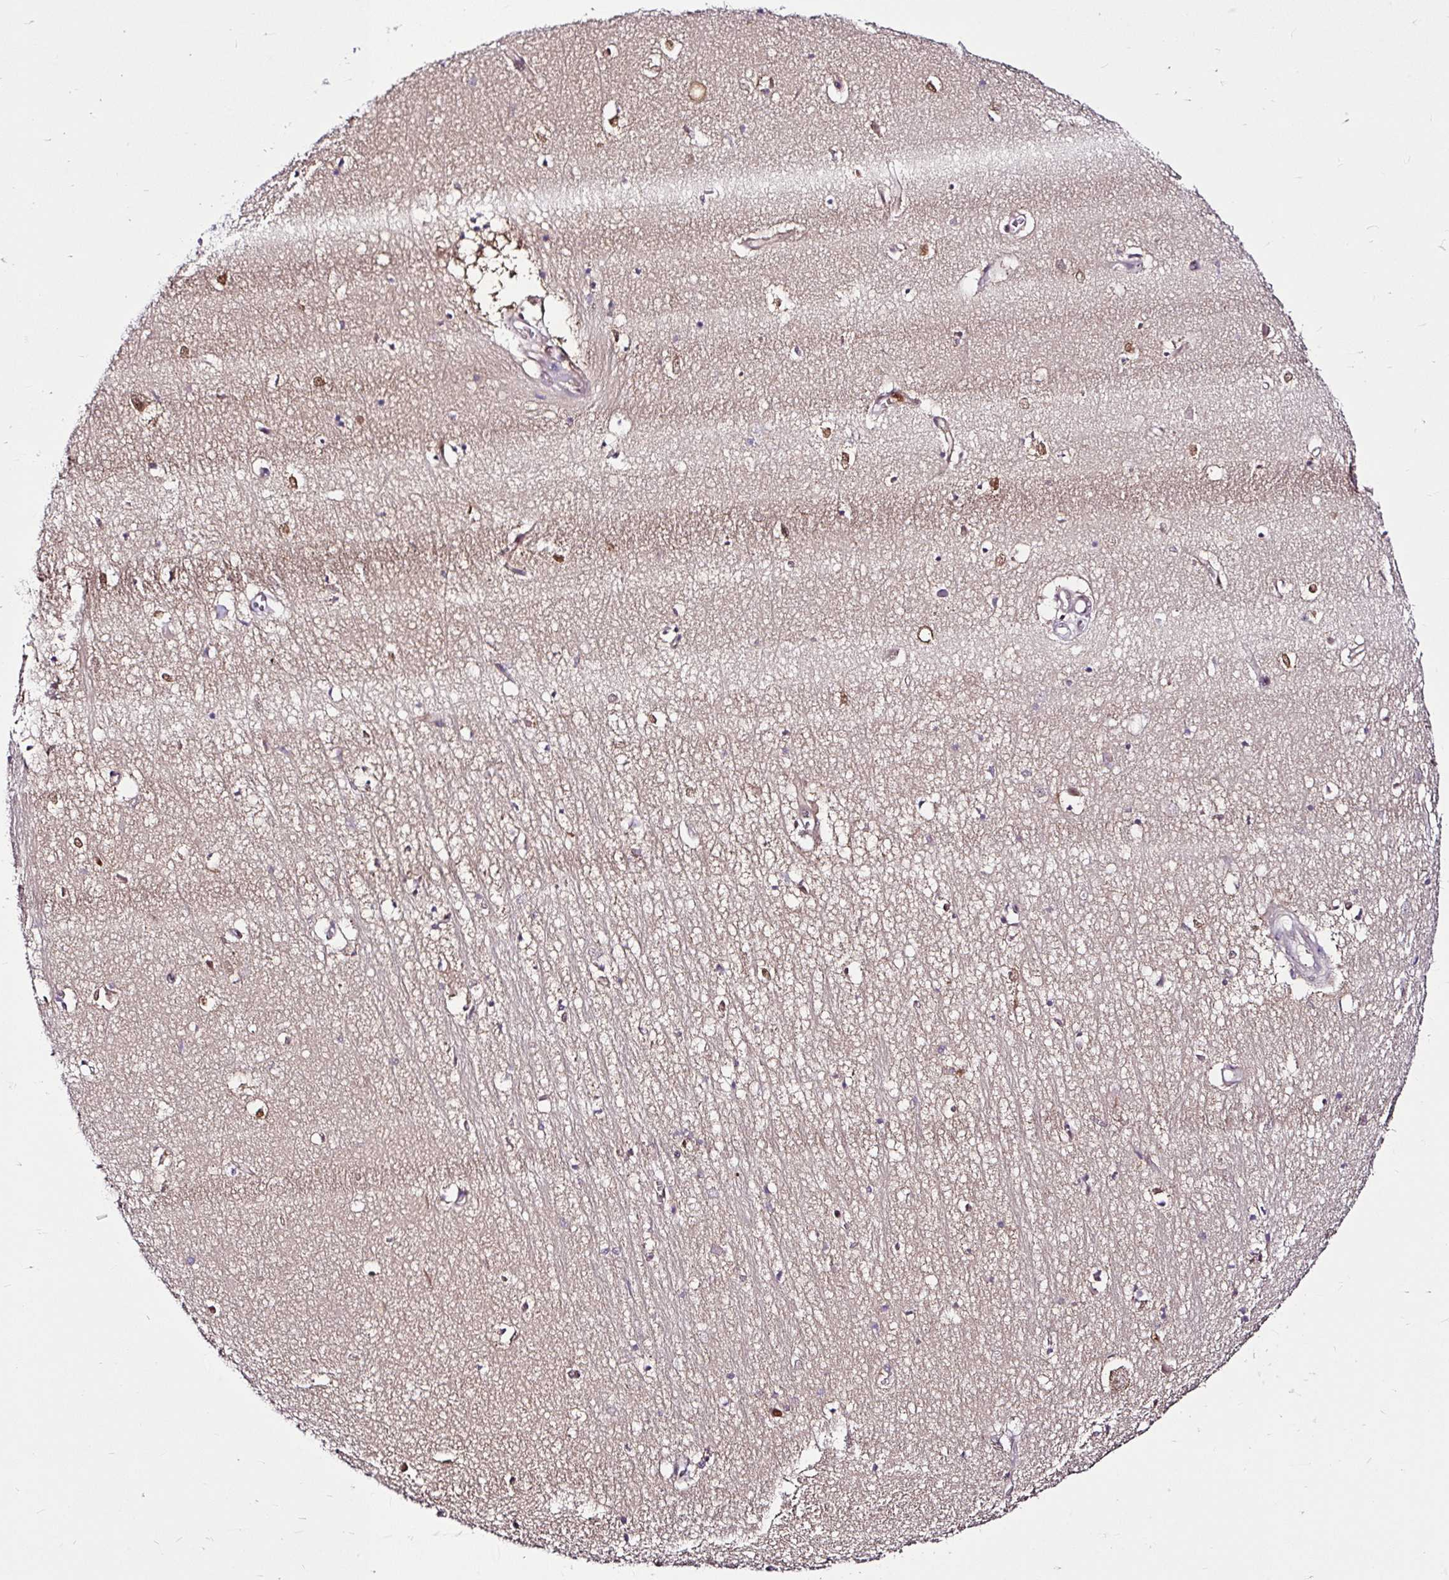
{"staining": {"intensity": "moderate", "quantity": "<25%", "location": "nuclear"}, "tissue": "hippocampus", "cell_type": "Glial cells", "image_type": "normal", "snomed": [{"axis": "morphology", "description": "Normal tissue, NOS"}, {"axis": "topography", "description": "Hippocampus"}], "caption": "A brown stain shows moderate nuclear expression of a protein in glial cells of unremarkable hippocampus. (IHC, brightfield microscopy, high magnification).", "gene": "PIN4", "patient": {"sex": "female", "age": 64}}